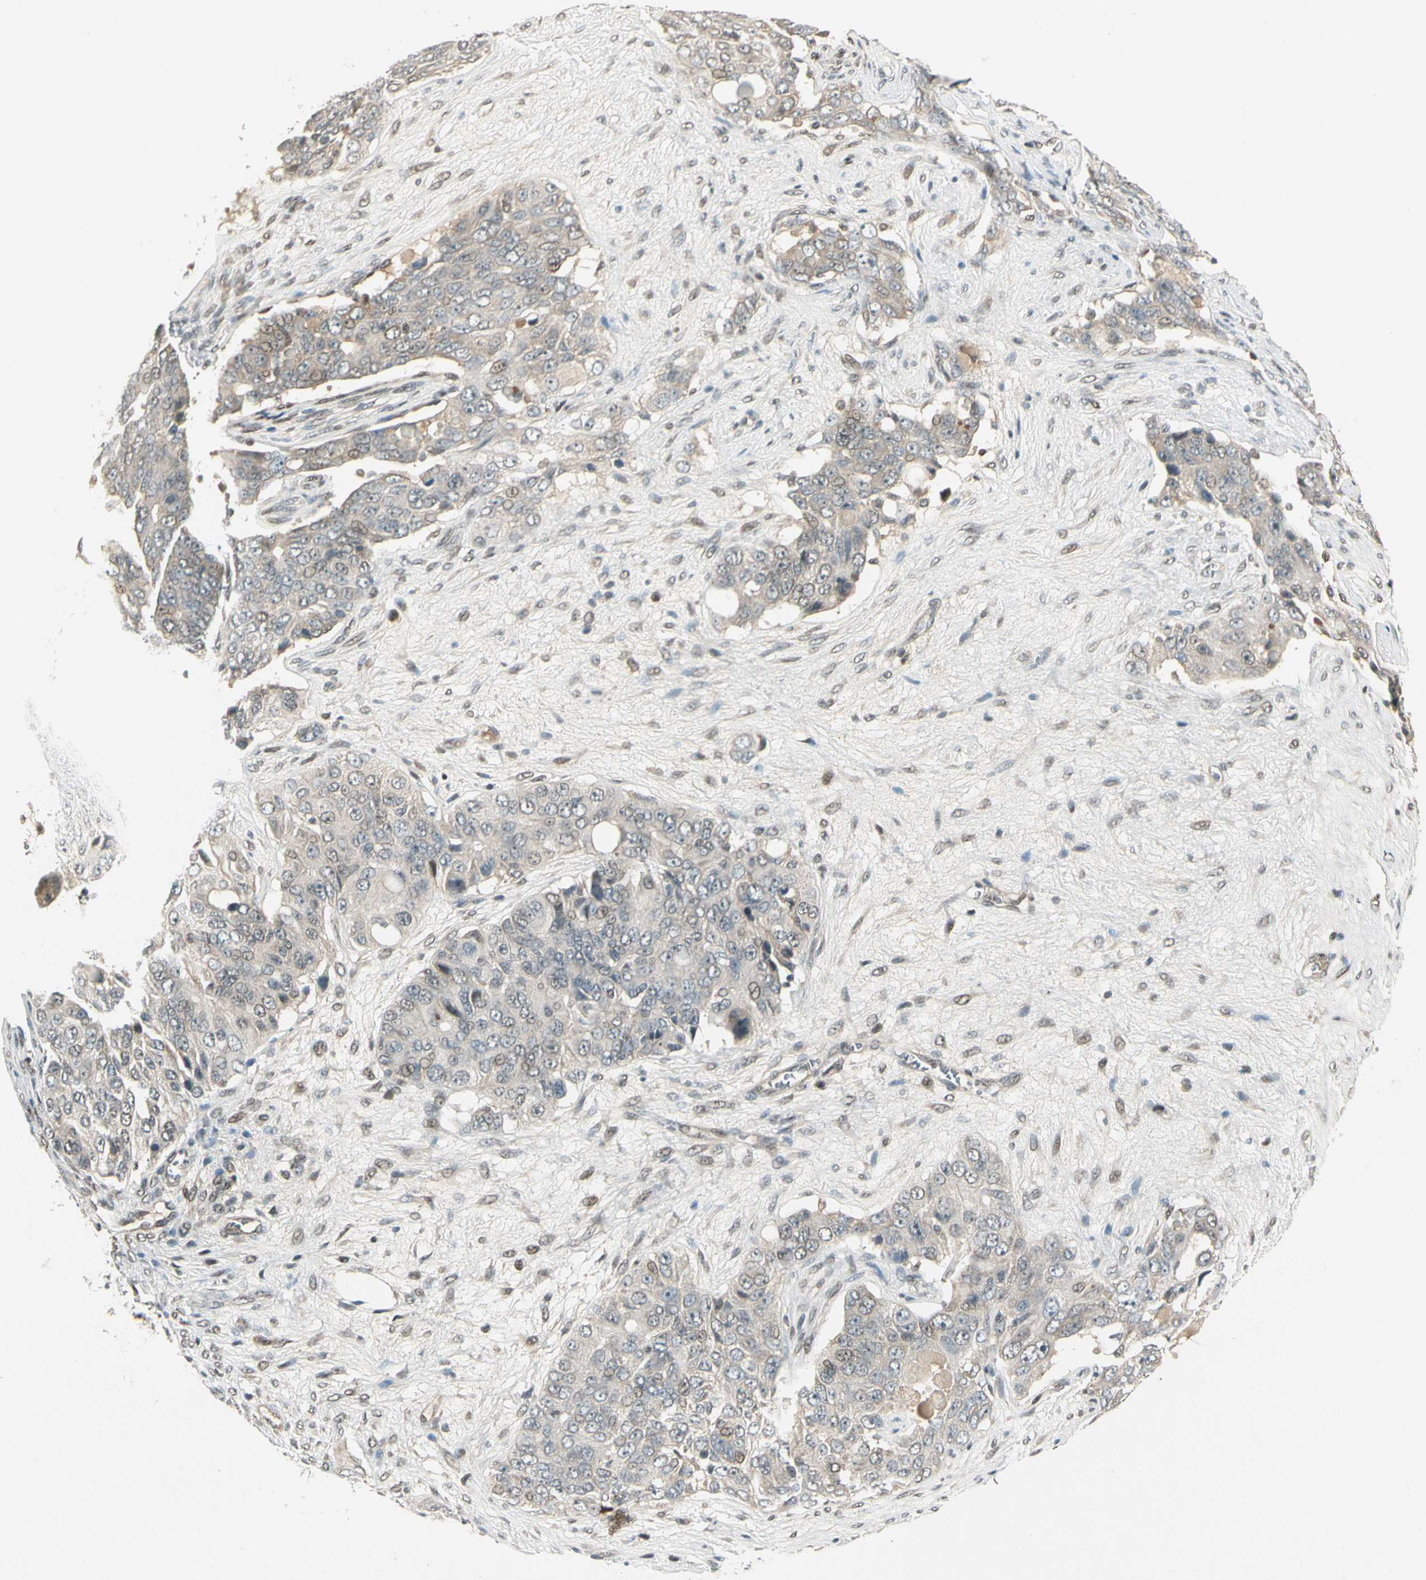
{"staining": {"intensity": "weak", "quantity": "<25%", "location": "nuclear"}, "tissue": "ovarian cancer", "cell_type": "Tumor cells", "image_type": "cancer", "snomed": [{"axis": "morphology", "description": "Carcinoma, endometroid"}, {"axis": "topography", "description": "Ovary"}], "caption": "DAB (3,3'-diaminobenzidine) immunohistochemical staining of ovarian cancer shows no significant staining in tumor cells.", "gene": "GTF3A", "patient": {"sex": "female", "age": 51}}